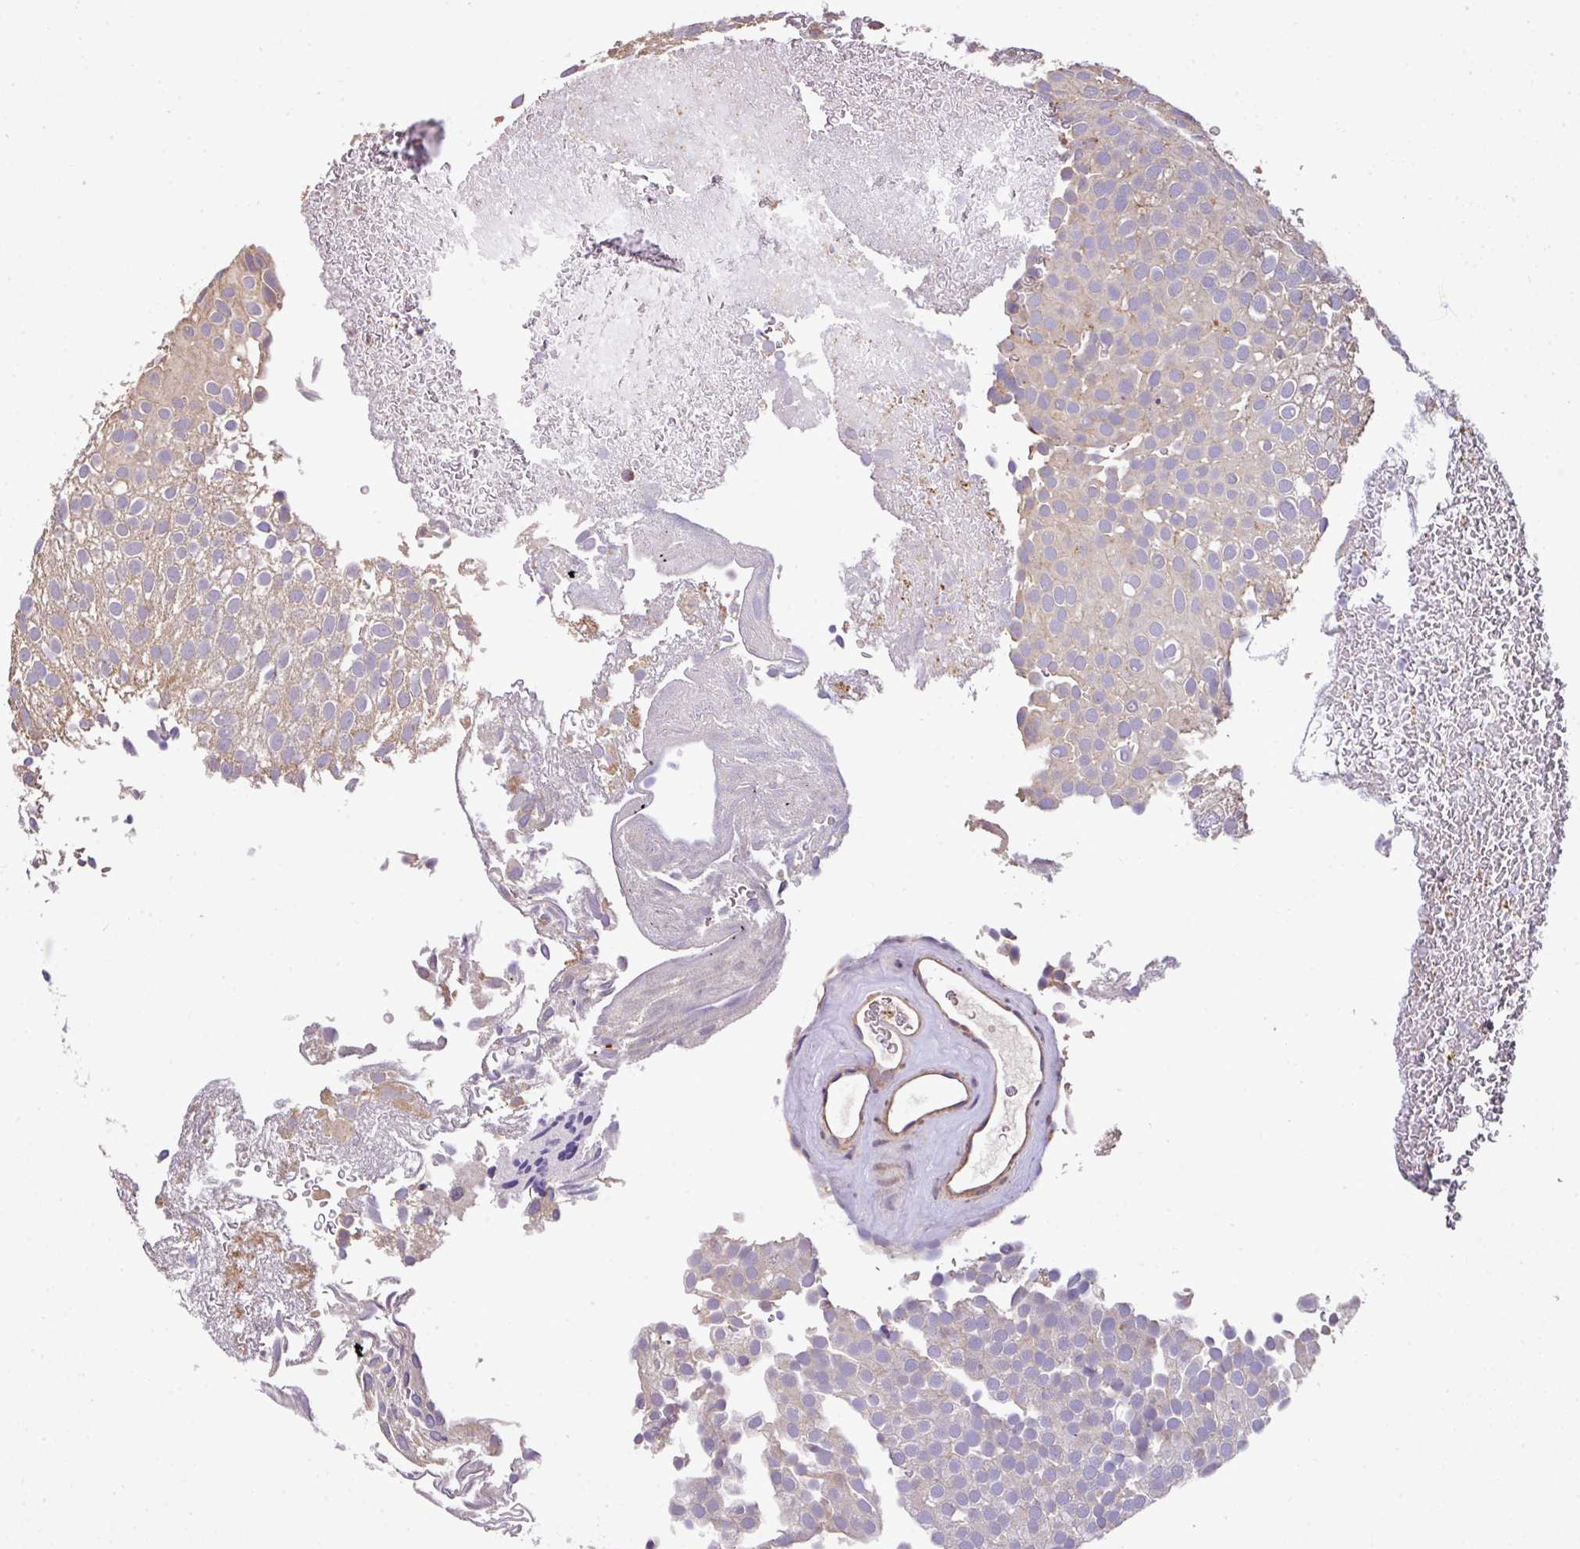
{"staining": {"intensity": "negative", "quantity": "none", "location": "none"}, "tissue": "urothelial cancer", "cell_type": "Tumor cells", "image_type": "cancer", "snomed": [{"axis": "morphology", "description": "Urothelial carcinoma, Low grade"}, {"axis": "topography", "description": "Urinary bladder"}], "caption": "Tumor cells are negative for brown protein staining in low-grade urothelial carcinoma.", "gene": "CASS4", "patient": {"sex": "male", "age": 78}}